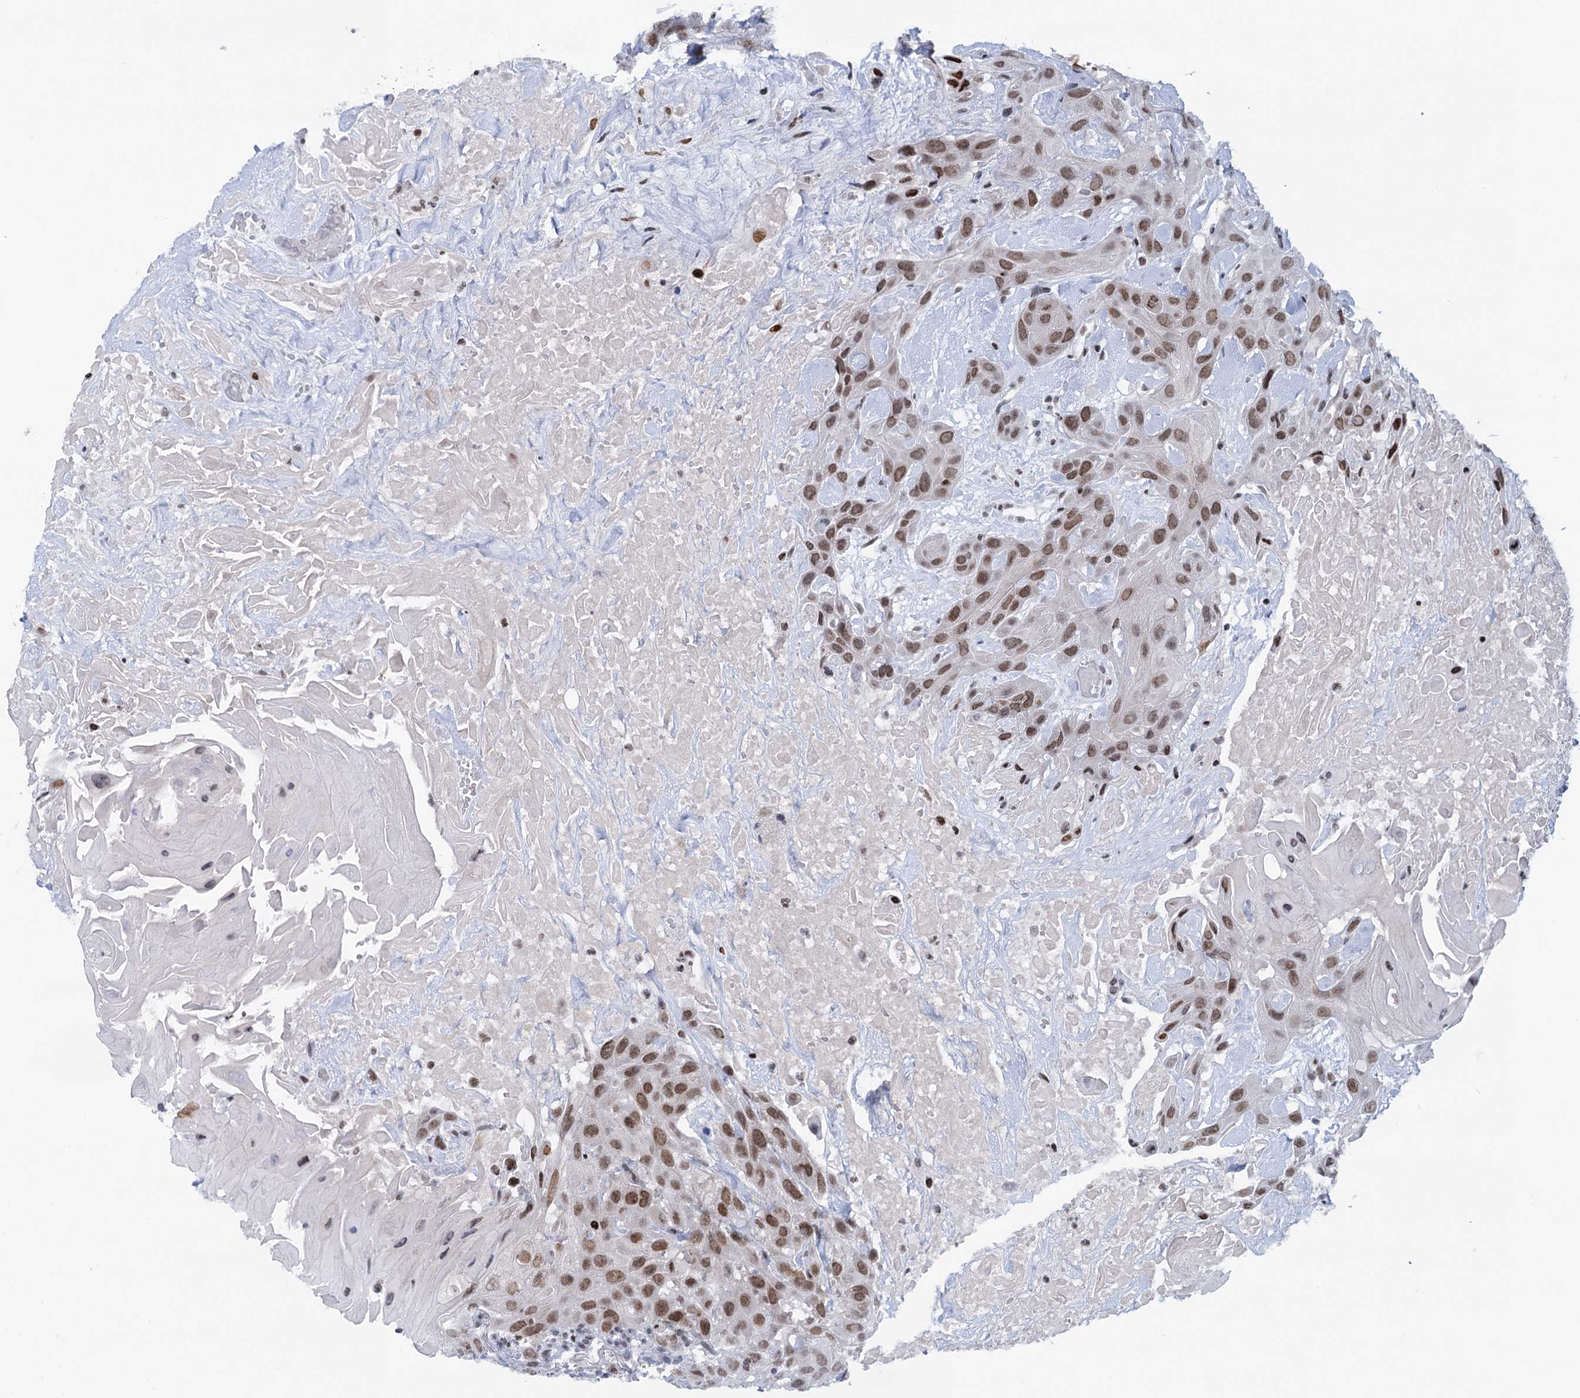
{"staining": {"intensity": "moderate", "quantity": ">75%", "location": "nuclear"}, "tissue": "head and neck cancer", "cell_type": "Tumor cells", "image_type": "cancer", "snomed": [{"axis": "morphology", "description": "Squamous cell carcinoma, NOS"}, {"axis": "topography", "description": "Head-Neck"}], "caption": "The micrograph demonstrates a brown stain indicating the presence of a protein in the nuclear of tumor cells in head and neck cancer. Immunohistochemistry (ihc) stains the protein of interest in brown and the nuclei are stained blue.", "gene": "ZCCHC10", "patient": {"sex": "male", "age": 81}}